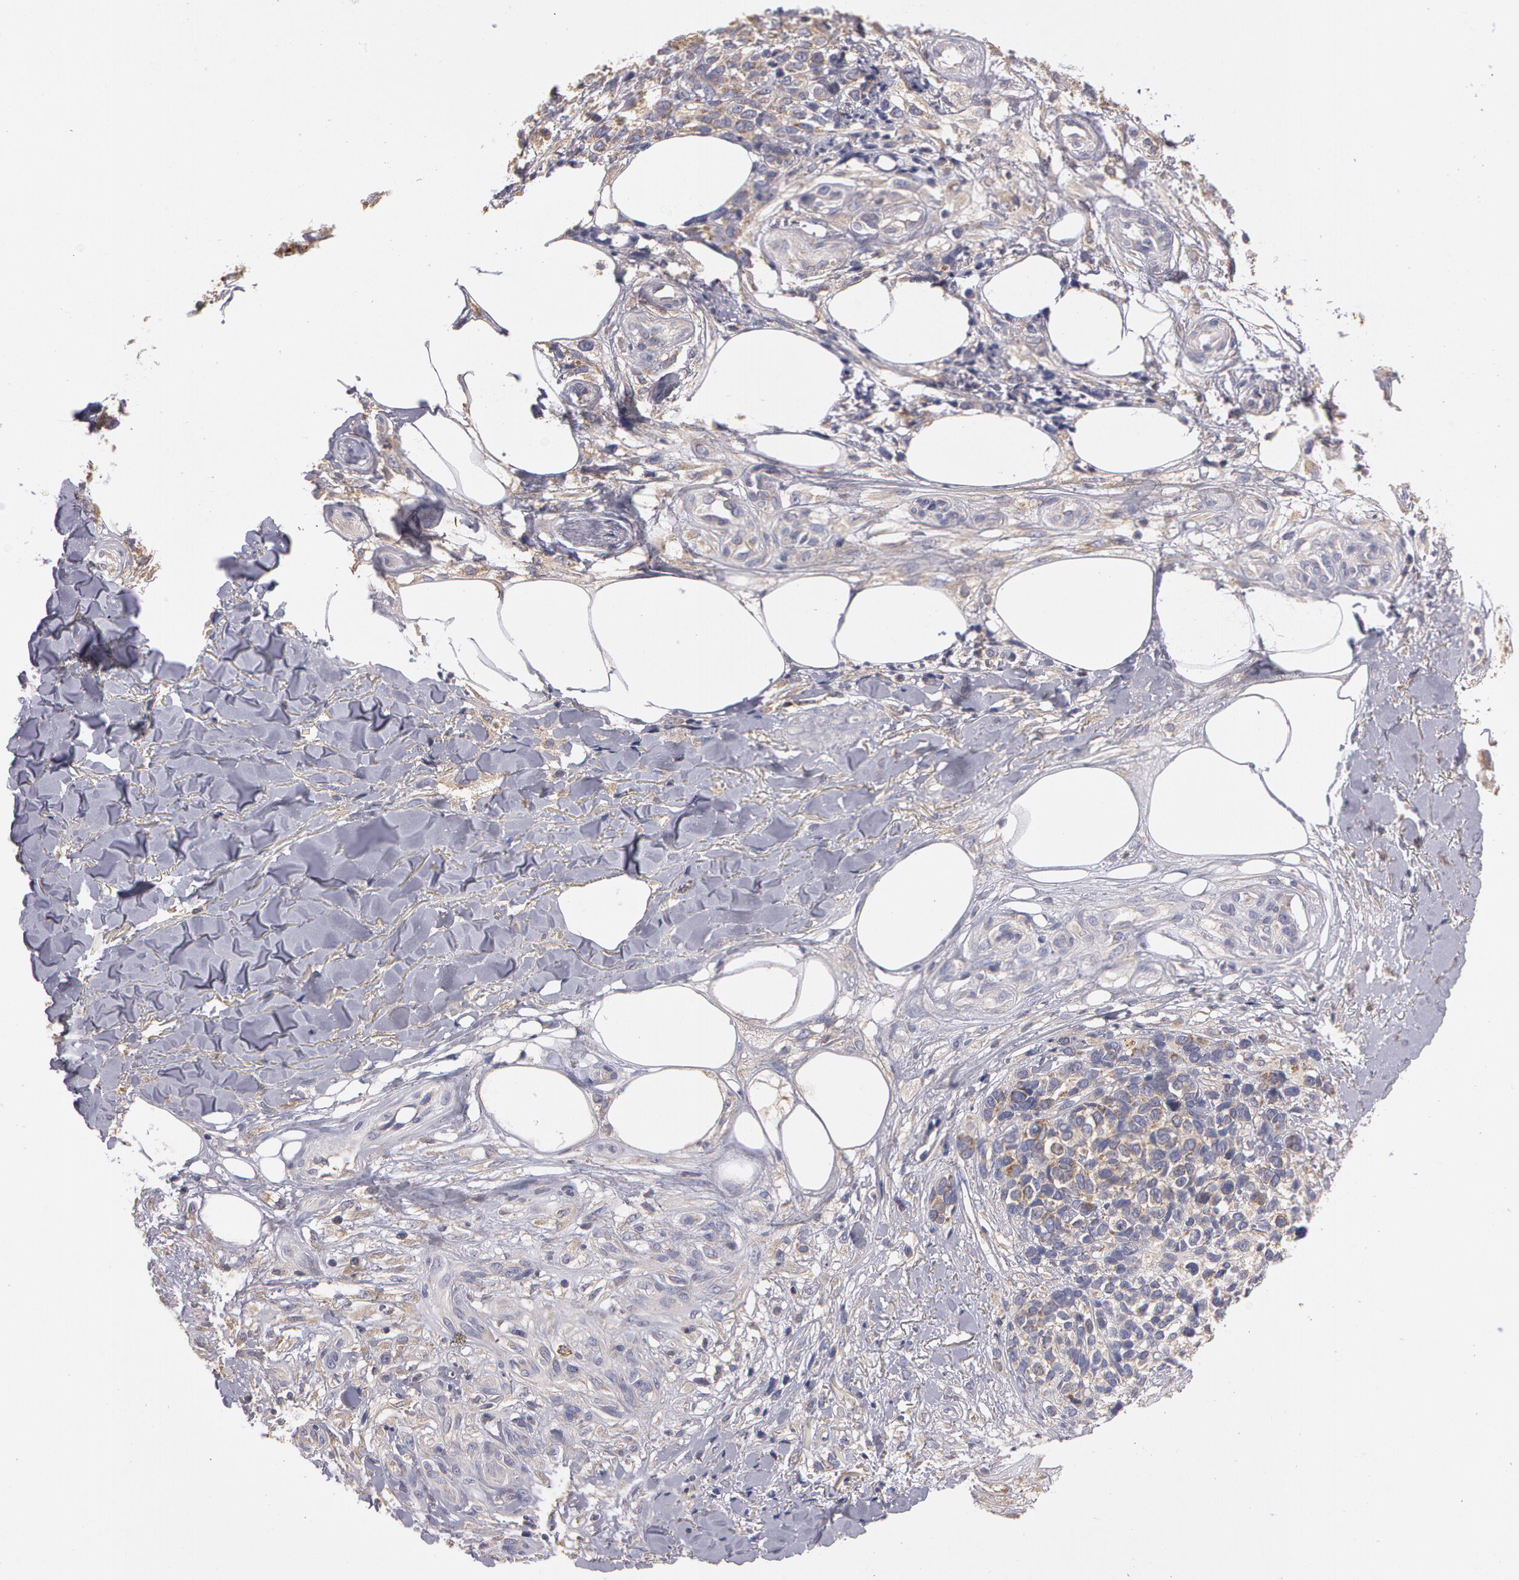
{"staining": {"intensity": "weak", "quantity": "25%-75%", "location": "cytoplasmic/membranous"}, "tissue": "melanoma", "cell_type": "Tumor cells", "image_type": "cancer", "snomed": [{"axis": "morphology", "description": "Malignant melanoma, NOS"}, {"axis": "topography", "description": "Skin"}], "caption": "DAB immunohistochemical staining of melanoma shows weak cytoplasmic/membranous protein positivity in about 25%-75% of tumor cells.", "gene": "NEK9", "patient": {"sex": "female", "age": 85}}